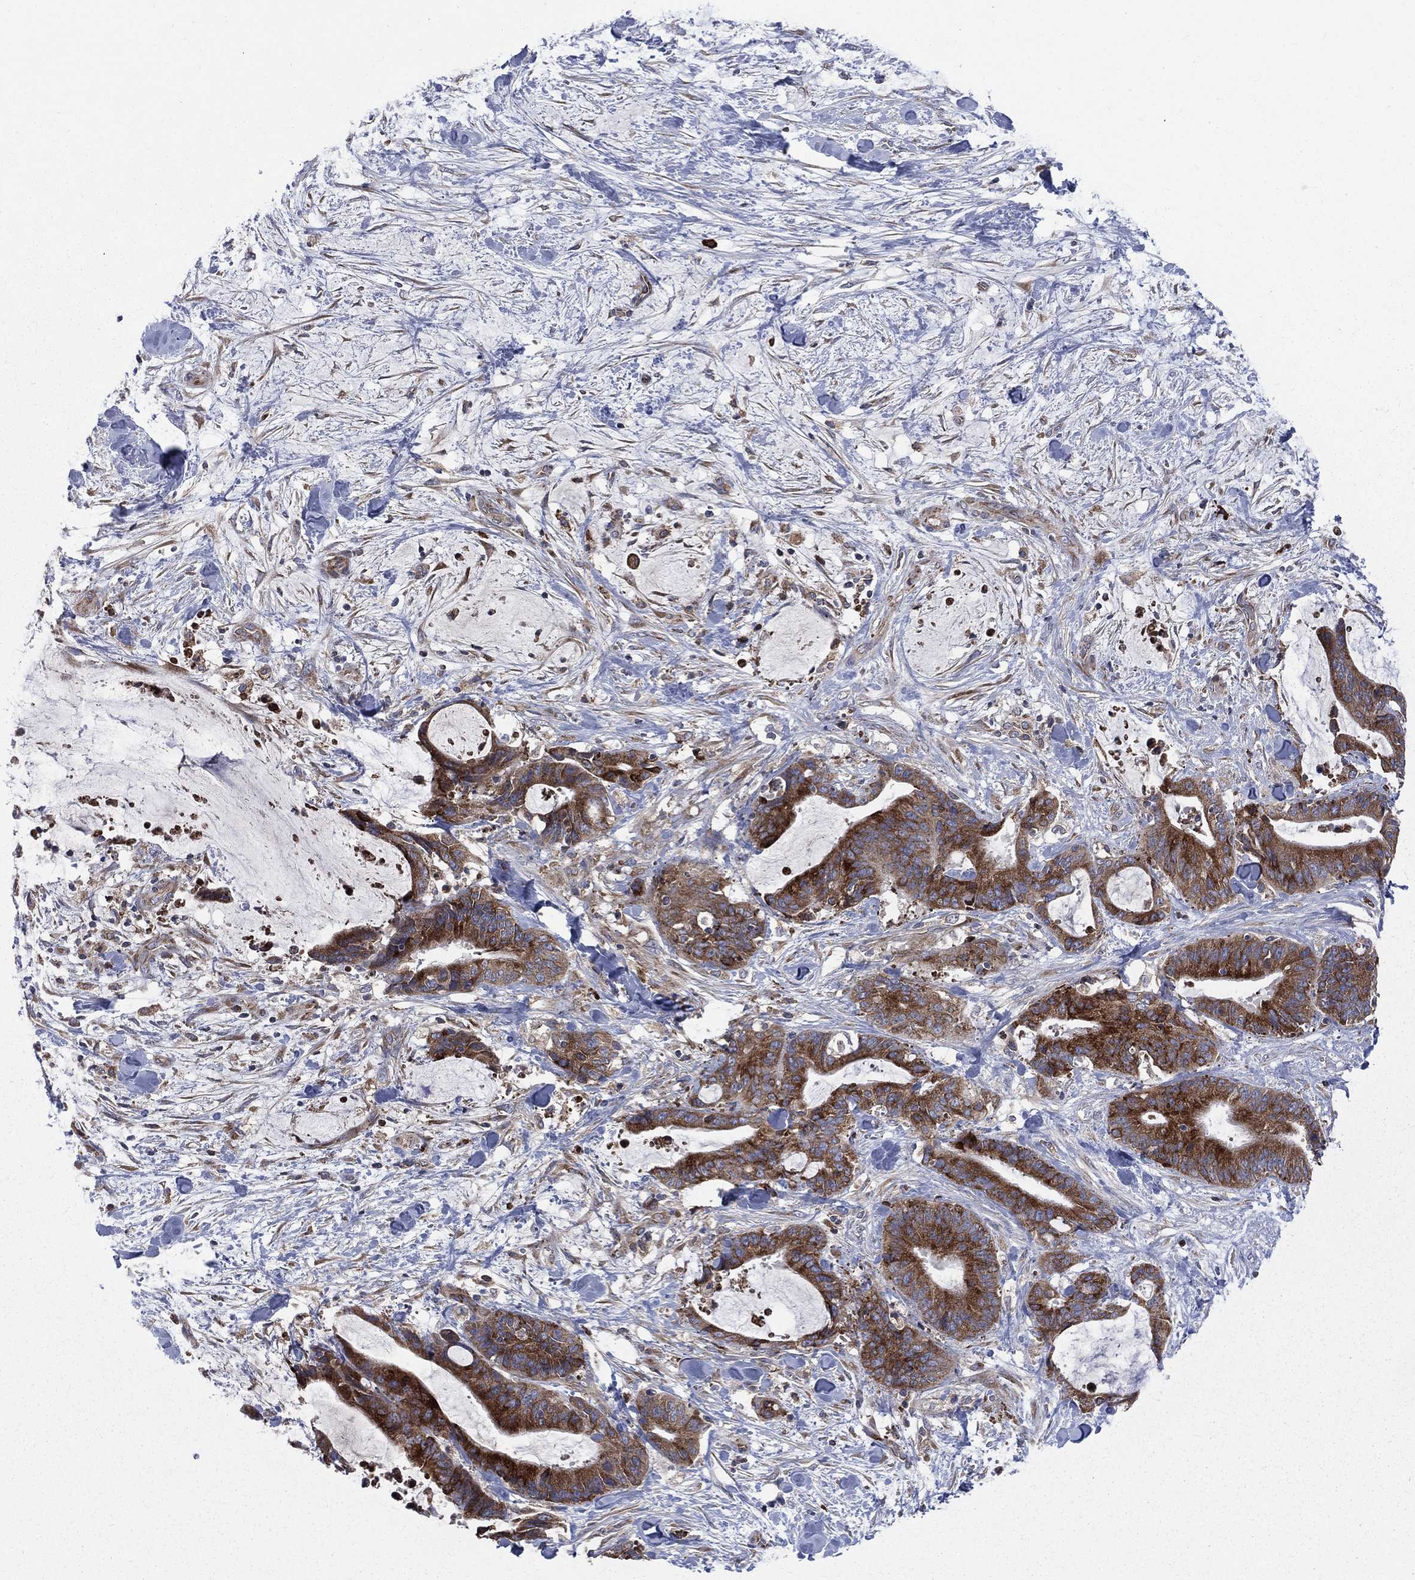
{"staining": {"intensity": "strong", "quantity": ">75%", "location": "cytoplasmic/membranous"}, "tissue": "liver cancer", "cell_type": "Tumor cells", "image_type": "cancer", "snomed": [{"axis": "morphology", "description": "Cholangiocarcinoma"}, {"axis": "topography", "description": "Liver"}], "caption": "Protein staining shows strong cytoplasmic/membranous staining in approximately >75% of tumor cells in liver cholangiocarcinoma. Immunohistochemistry stains the protein of interest in brown and the nuclei are stained blue.", "gene": "CCDC159", "patient": {"sex": "female", "age": 73}}